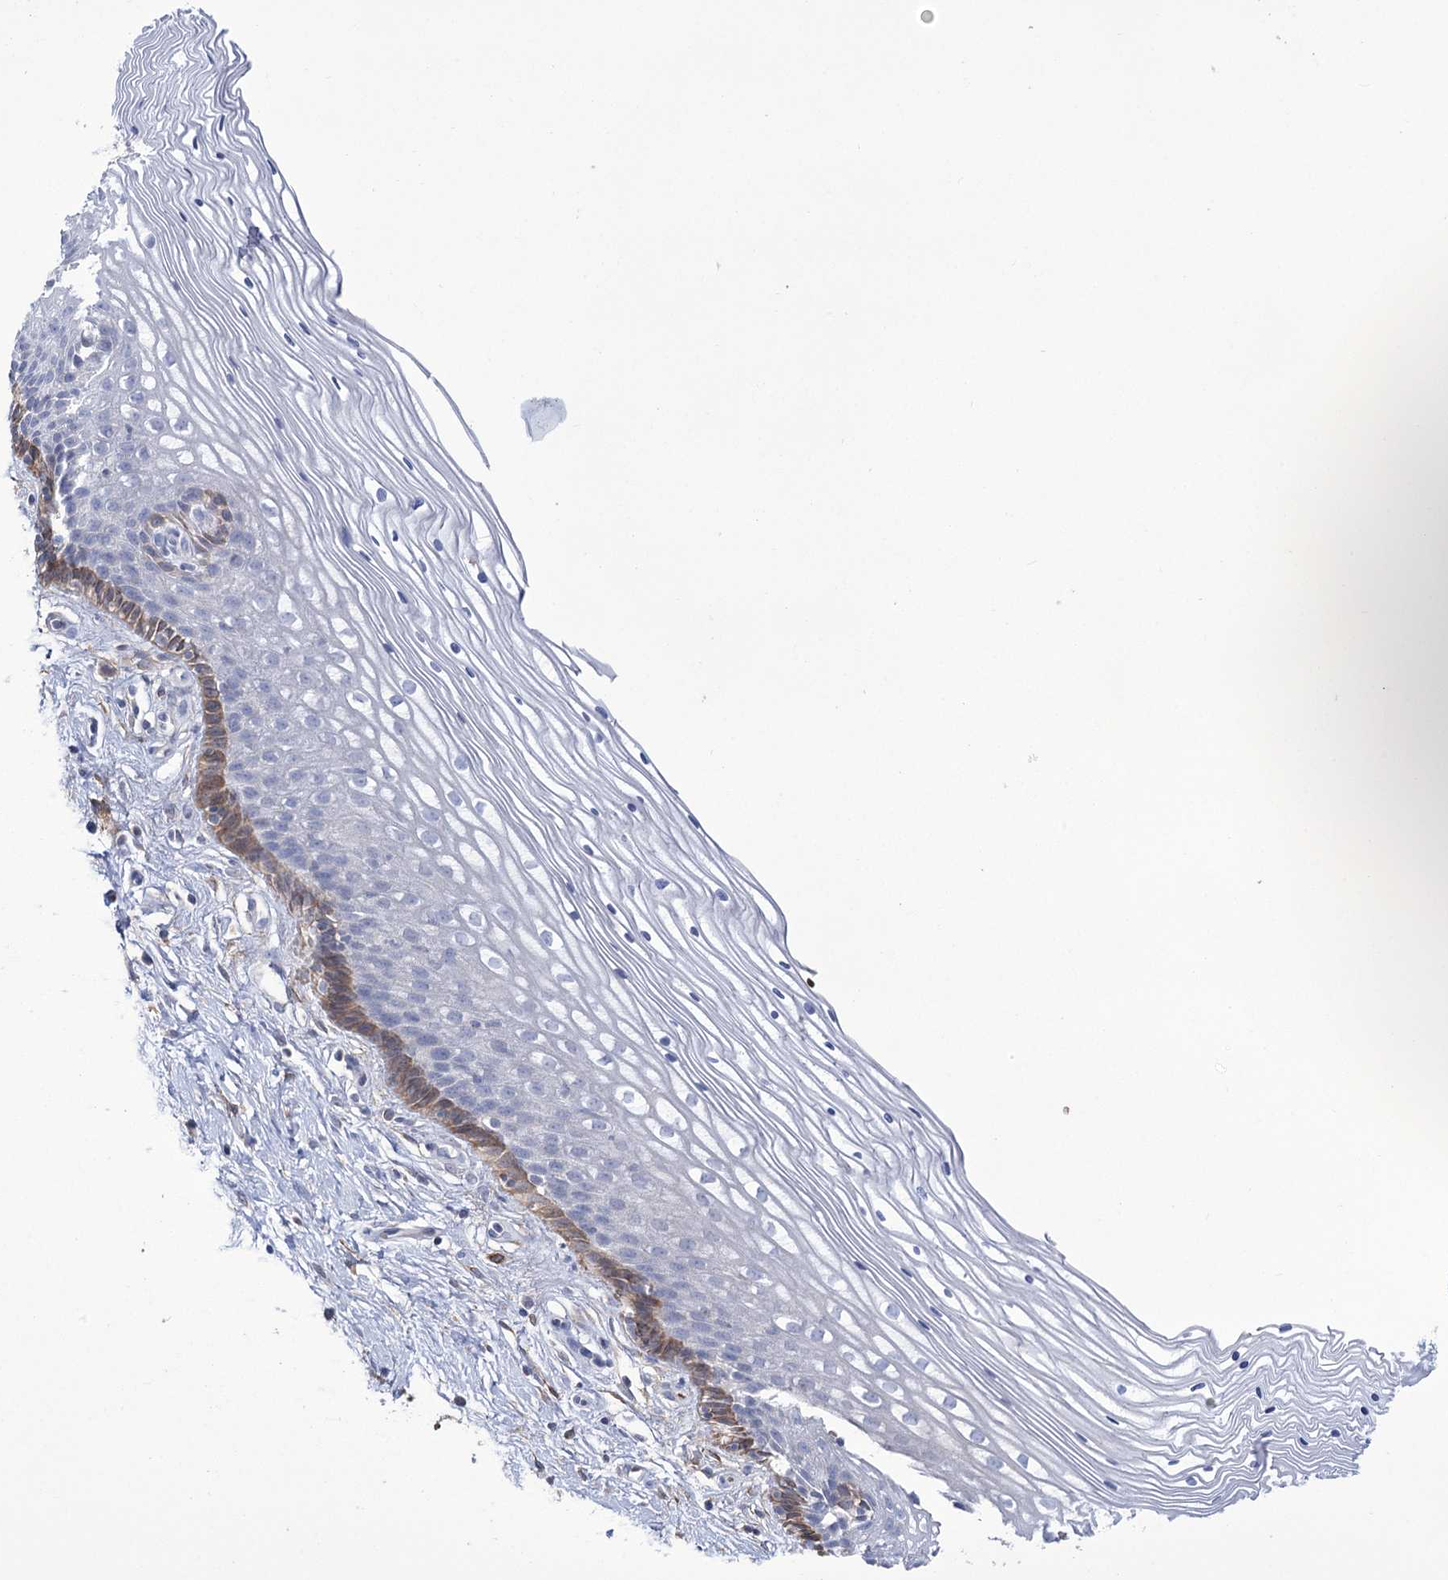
{"staining": {"intensity": "negative", "quantity": "none", "location": "none"}, "tissue": "cervix", "cell_type": "Glandular cells", "image_type": "normal", "snomed": [{"axis": "morphology", "description": "Normal tissue, NOS"}, {"axis": "topography", "description": "Cervix"}], "caption": "Micrograph shows no protein staining in glandular cells of benign cervix.", "gene": "ZNF622", "patient": {"sex": "female", "age": 33}}